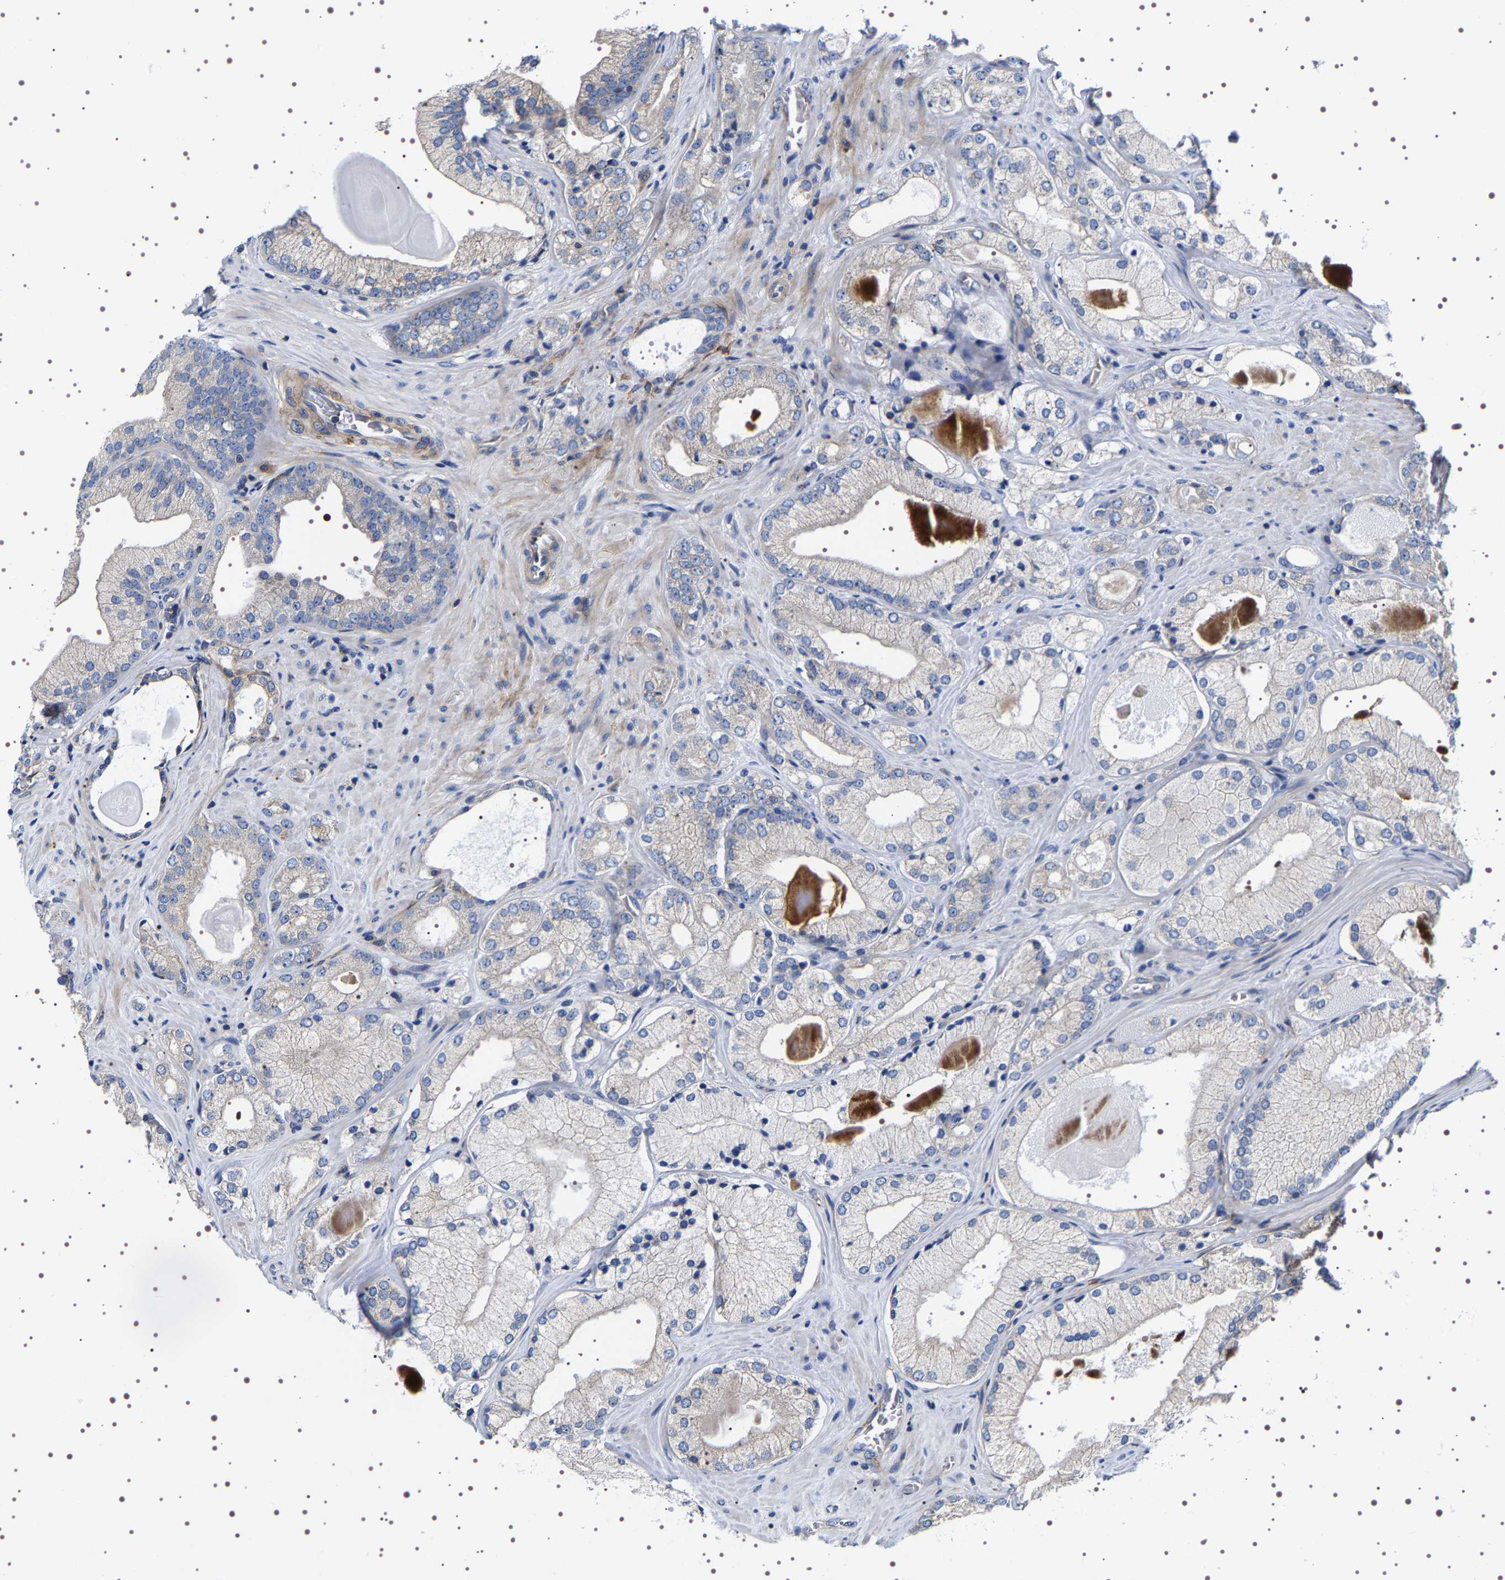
{"staining": {"intensity": "negative", "quantity": "none", "location": "none"}, "tissue": "prostate cancer", "cell_type": "Tumor cells", "image_type": "cancer", "snomed": [{"axis": "morphology", "description": "Adenocarcinoma, Low grade"}, {"axis": "topography", "description": "Prostate"}], "caption": "Immunohistochemistry micrograph of prostate low-grade adenocarcinoma stained for a protein (brown), which shows no expression in tumor cells.", "gene": "SQLE", "patient": {"sex": "male", "age": 65}}